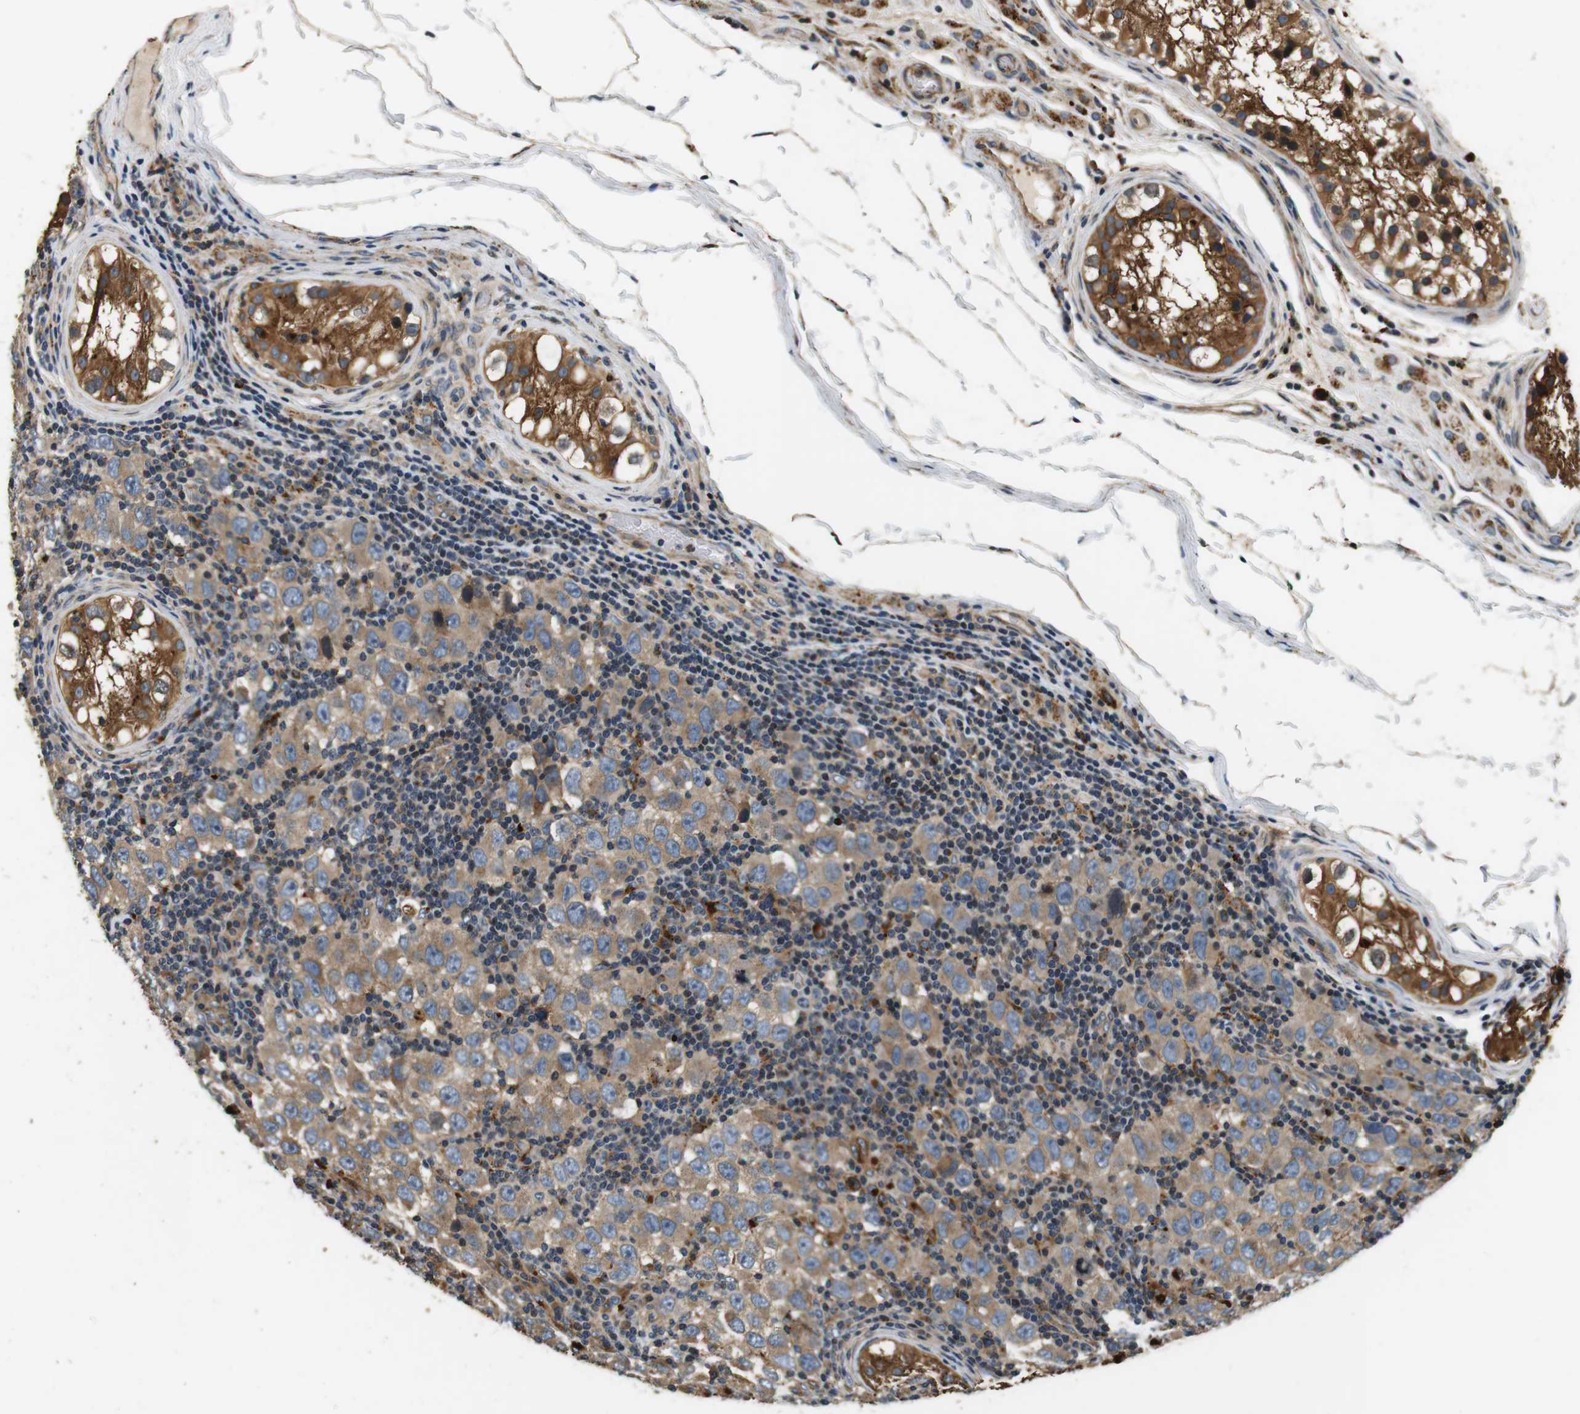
{"staining": {"intensity": "moderate", "quantity": ">75%", "location": "cytoplasmic/membranous"}, "tissue": "testis cancer", "cell_type": "Tumor cells", "image_type": "cancer", "snomed": [{"axis": "morphology", "description": "Carcinoma, Embryonal, NOS"}, {"axis": "topography", "description": "Testis"}], "caption": "Immunohistochemical staining of human testis cancer displays medium levels of moderate cytoplasmic/membranous protein staining in approximately >75% of tumor cells.", "gene": "TXNRD1", "patient": {"sex": "male", "age": 21}}